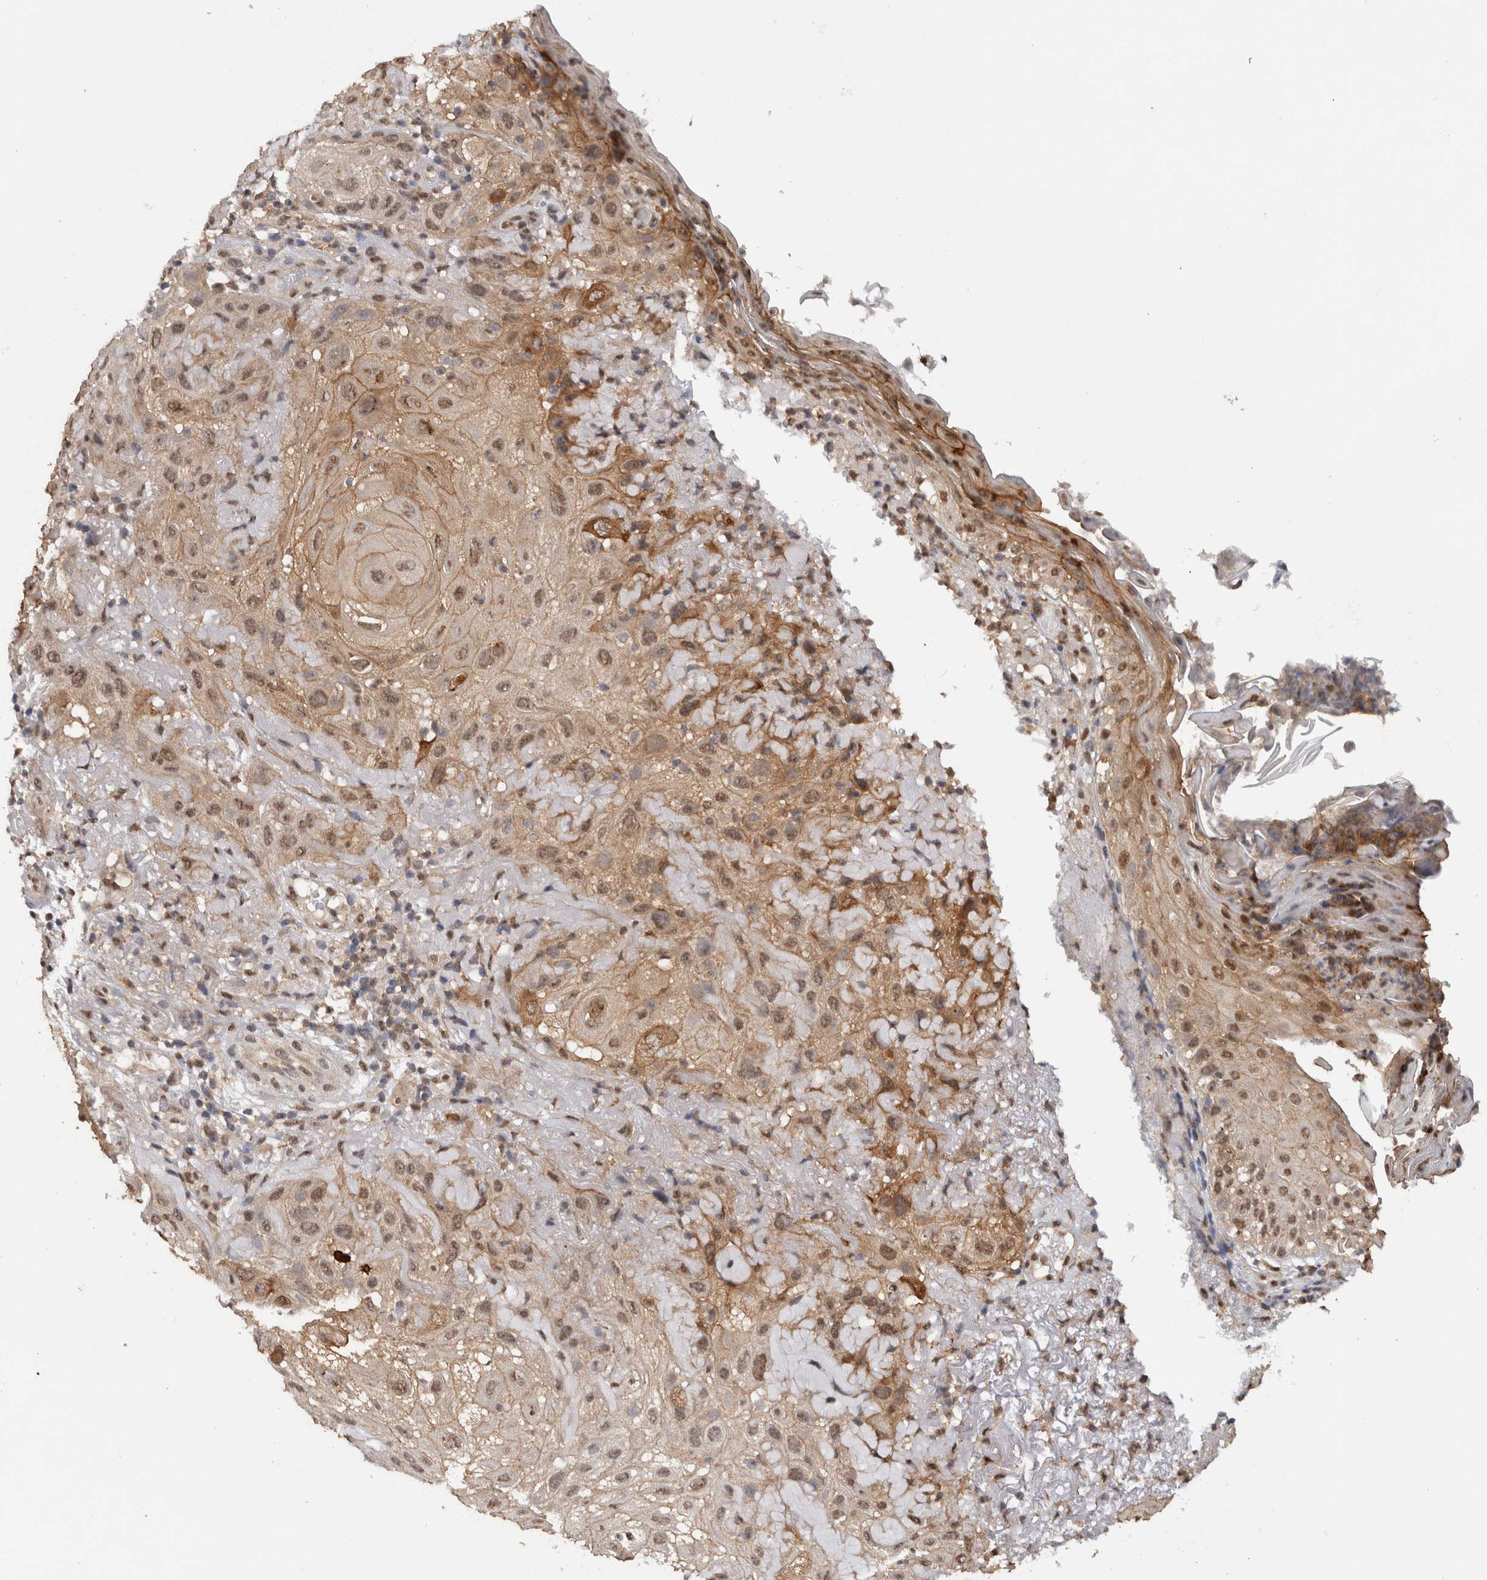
{"staining": {"intensity": "weak", "quantity": "25%-75%", "location": "cytoplasmic/membranous,nuclear"}, "tissue": "skin cancer", "cell_type": "Tumor cells", "image_type": "cancer", "snomed": [{"axis": "morphology", "description": "Squamous cell carcinoma, NOS"}, {"axis": "topography", "description": "Skin"}], "caption": "Approximately 25%-75% of tumor cells in squamous cell carcinoma (skin) display weak cytoplasmic/membranous and nuclear protein staining as visualized by brown immunohistochemical staining.", "gene": "RPS6KA2", "patient": {"sex": "female", "age": 96}}